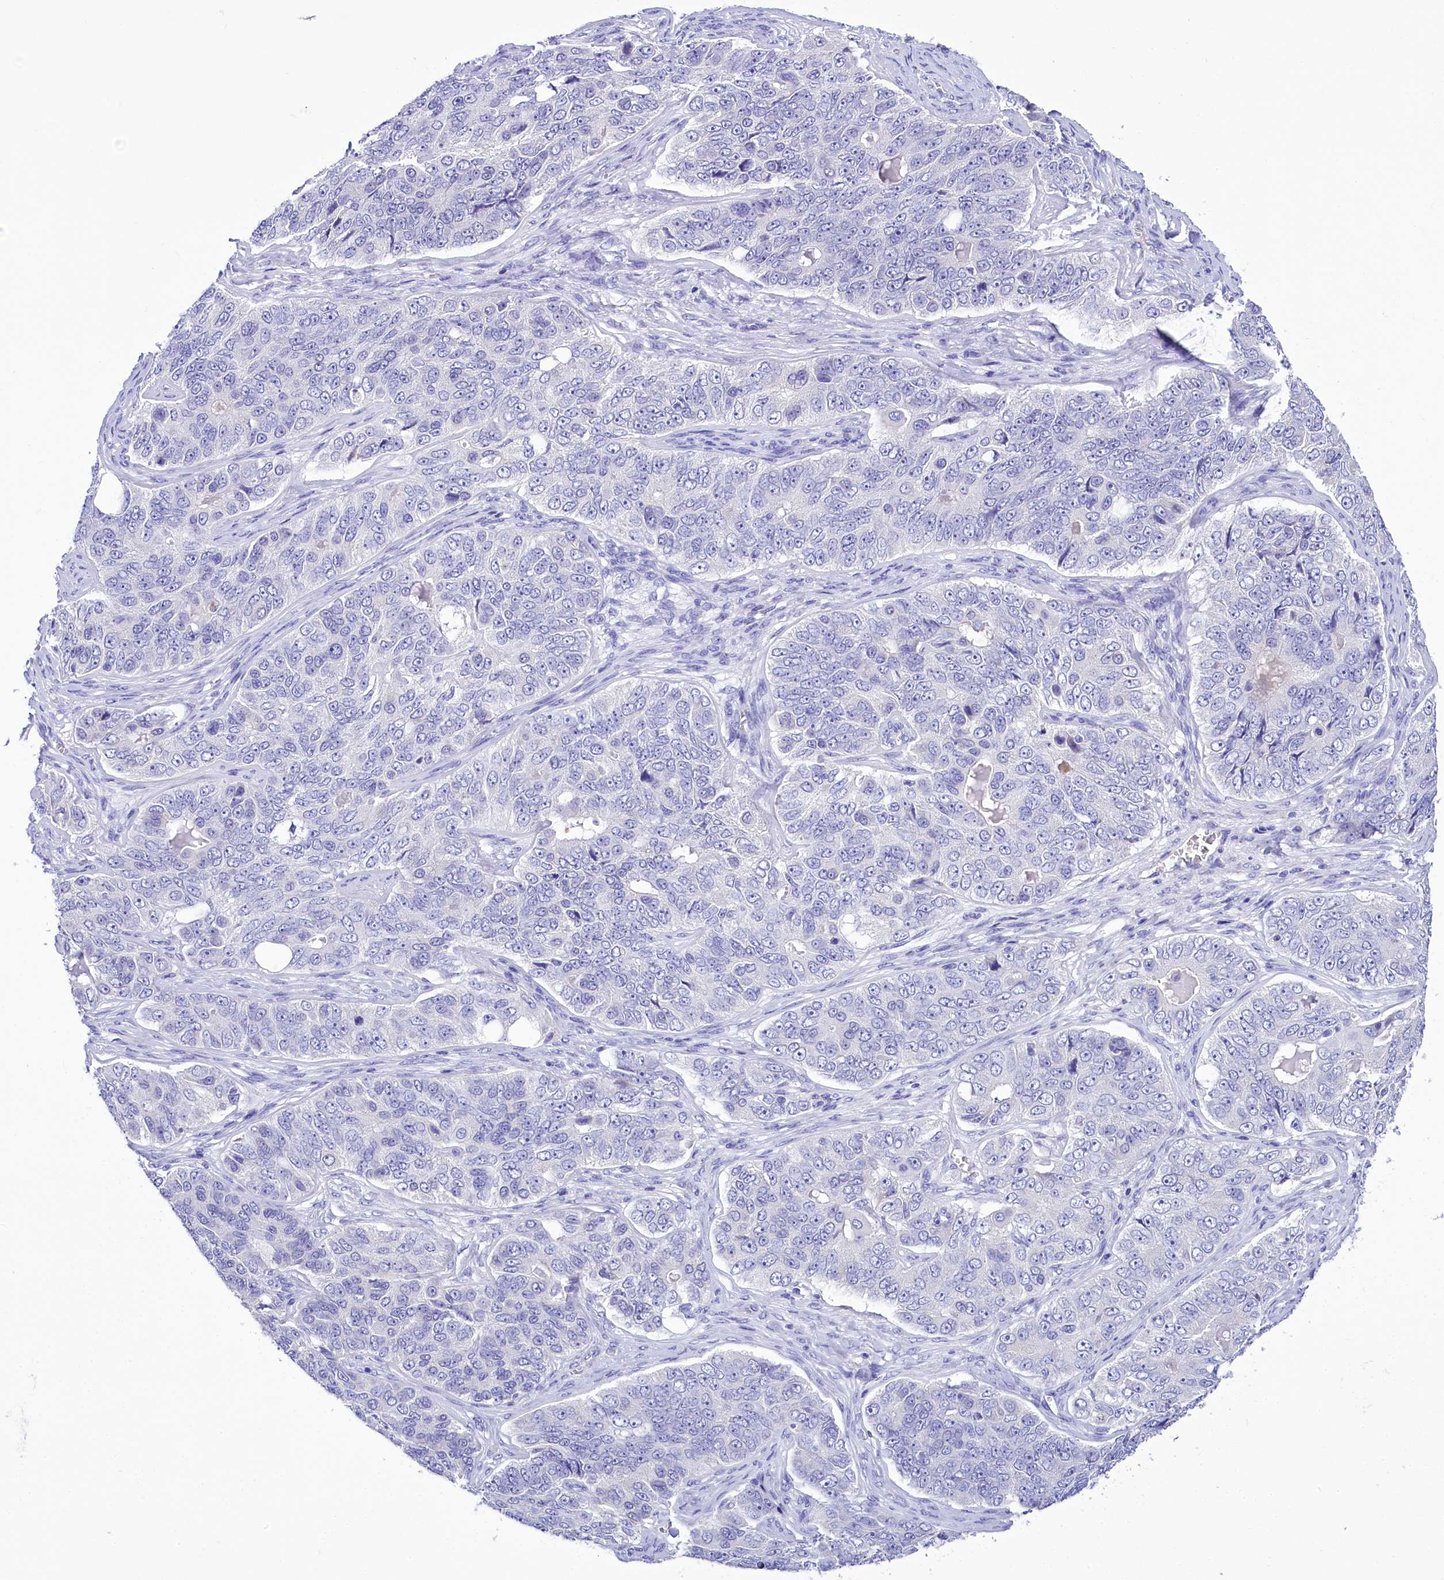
{"staining": {"intensity": "negative", "quantity": "none", "location": "none"}, "tissue": "ovarian cancer", "cell_type": "Tumor cells", "image_type": "cancer", "snomed": [{"axis": "morphology", "description": "Carcinoma, endometroid"}, {"axis": "topography", "description": "Ovary"}], "caption": "The immunohistochemistry photomicrograph has no significant positivity in tumor cells of ovarian cancer tissue.", "gene": "TTC36", "patient": {"sex": "female", "age": 51}}